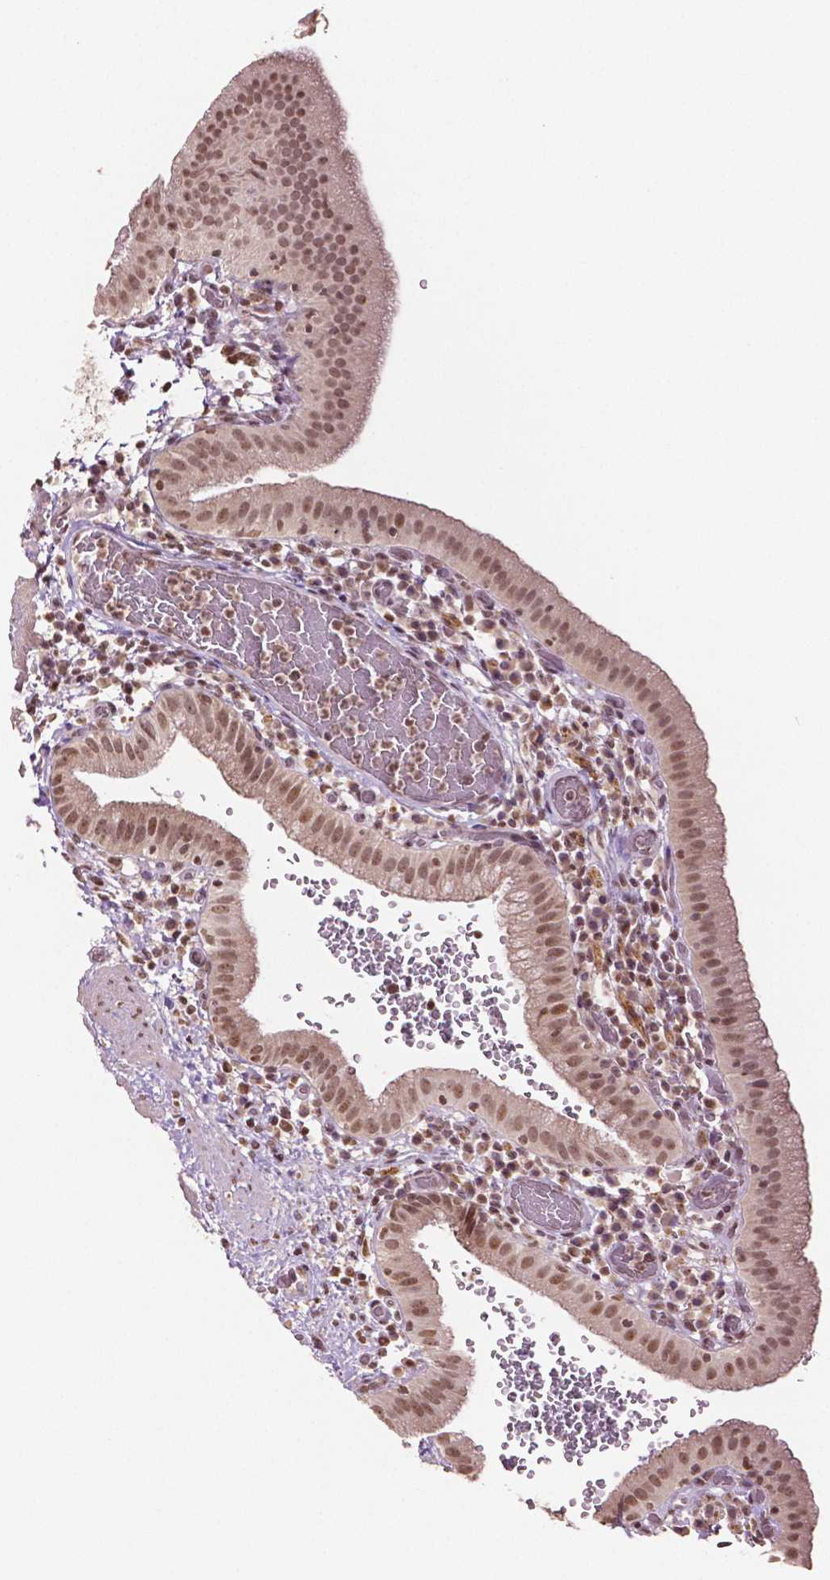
{"staining": {"intensity": "moderate", "quantity": ">75%", "location": "nuclear"}, "tissue": "gallbladder", "cell_type": "Glandular cells", "image_type": "normal", "snomed": [{"axis": "morphology", "description": "Normal tissue, NOS"}, {"axis": "topography", "description": "Gallbladder"}], "caption": "Normal gallbladder exhibits moderate nuclear expression in approximately >75% of glandular cells.", "gene": "DEK", "patient": {"sex": "male", "age": 26}}